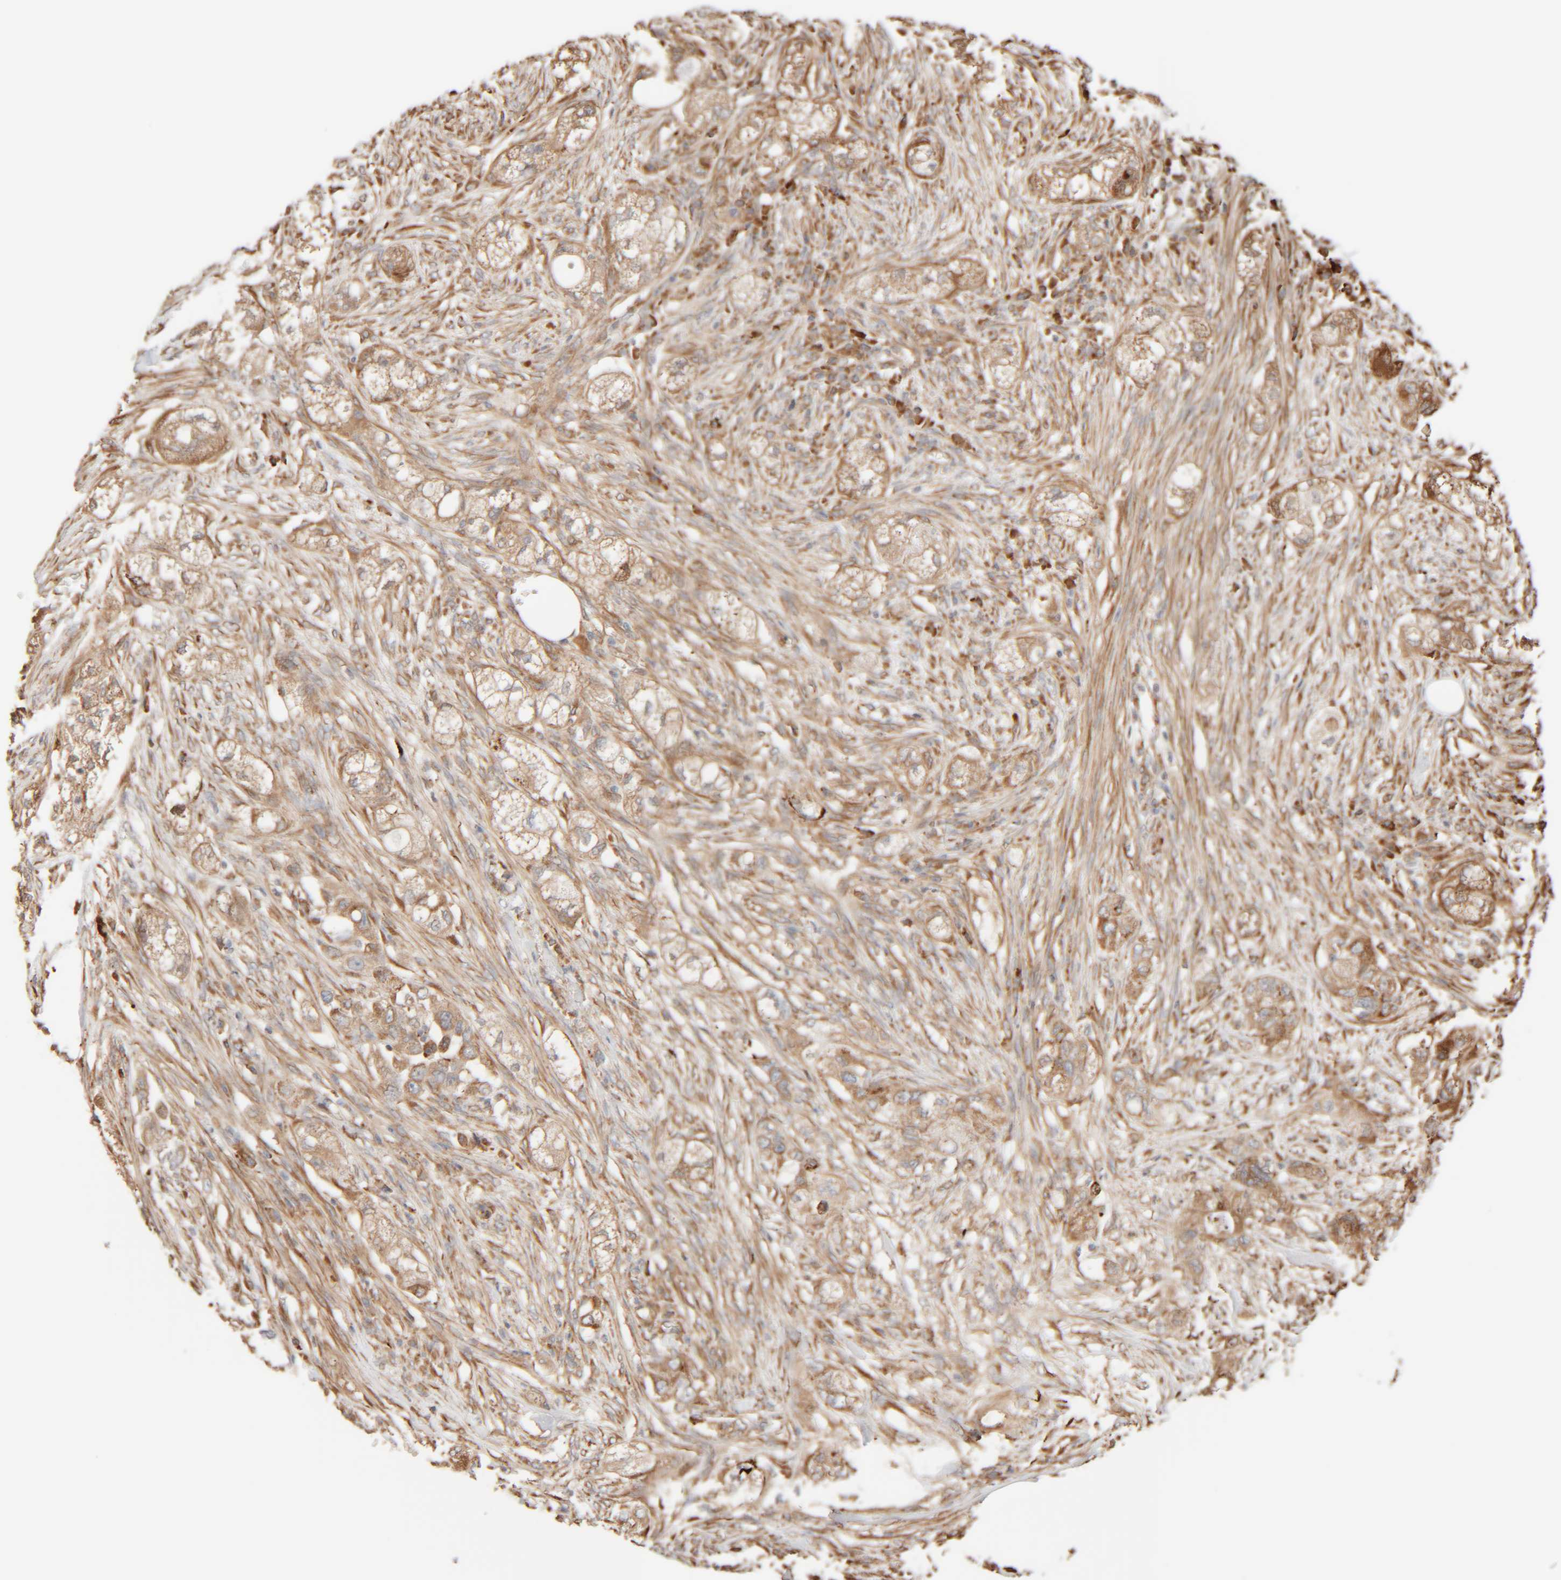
{"staining": {"intensity": "weak", "quantity": ">75%", "location": "cytoplasmic/membranous"}, "tissue": "pancreatic cancer", "cell_type": "Tumor cells", "image_type": "cancer", "snomed": [{"axis": "morphology", "description": "Adenocarcinoma, NOS"}, {"axis": "topography", "description": "Pancreas"}], "caption": "Adenocarcinoma (pancreatic) stained for a protein displays weak cytoplasmic/membranous positivity in tumor cells.", "gene": "INTS1", "patient": {"sex": "female", "age": 78}}